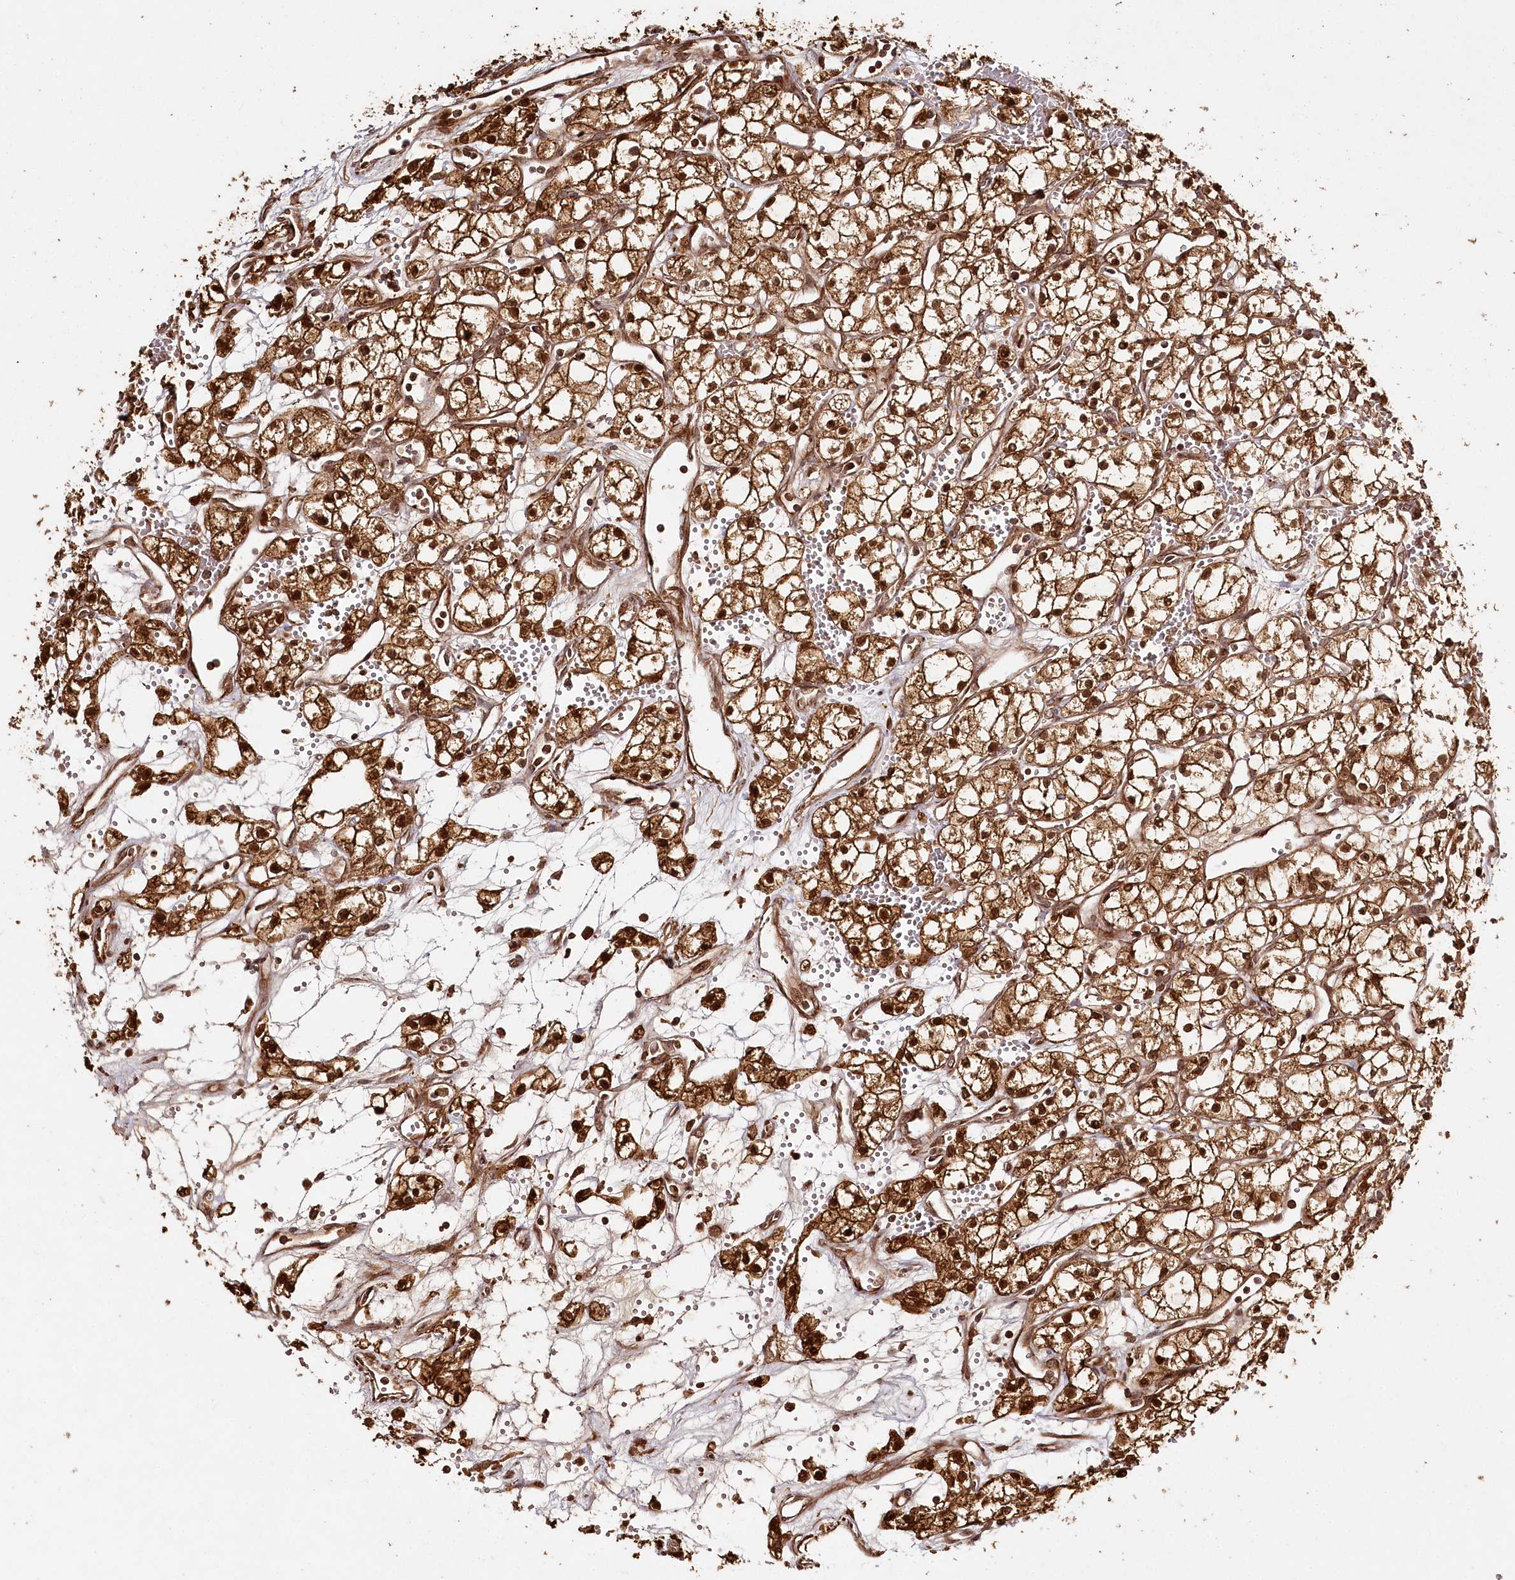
{"staining": {"intensity": "strong", "quantity": ">75%", "location": "cytoplasmic/membranous,nuclear"}, "tissue": "renal cancer", "cell_type": "Tumor cells", "image_type": "cancer", "snomed": [{"axis": "morphology", "description": "Adenocarcinoma, NOS"}, {"axis": "topography", "description": "Kidney"}], "caption": "Renal cancer was stained to show a protein in brown. There is high levels of strong cytoplasmic/membranous and nuclear staining in approximately >75% of tumor cells. The staining was performed using DAB to visualize the protein expression in brown, while the nuclei were stained in blue with hematoxylin (Magnification: 20x).", "gene": "ULK2", "patient": {"sex": "male", "age": 59}}